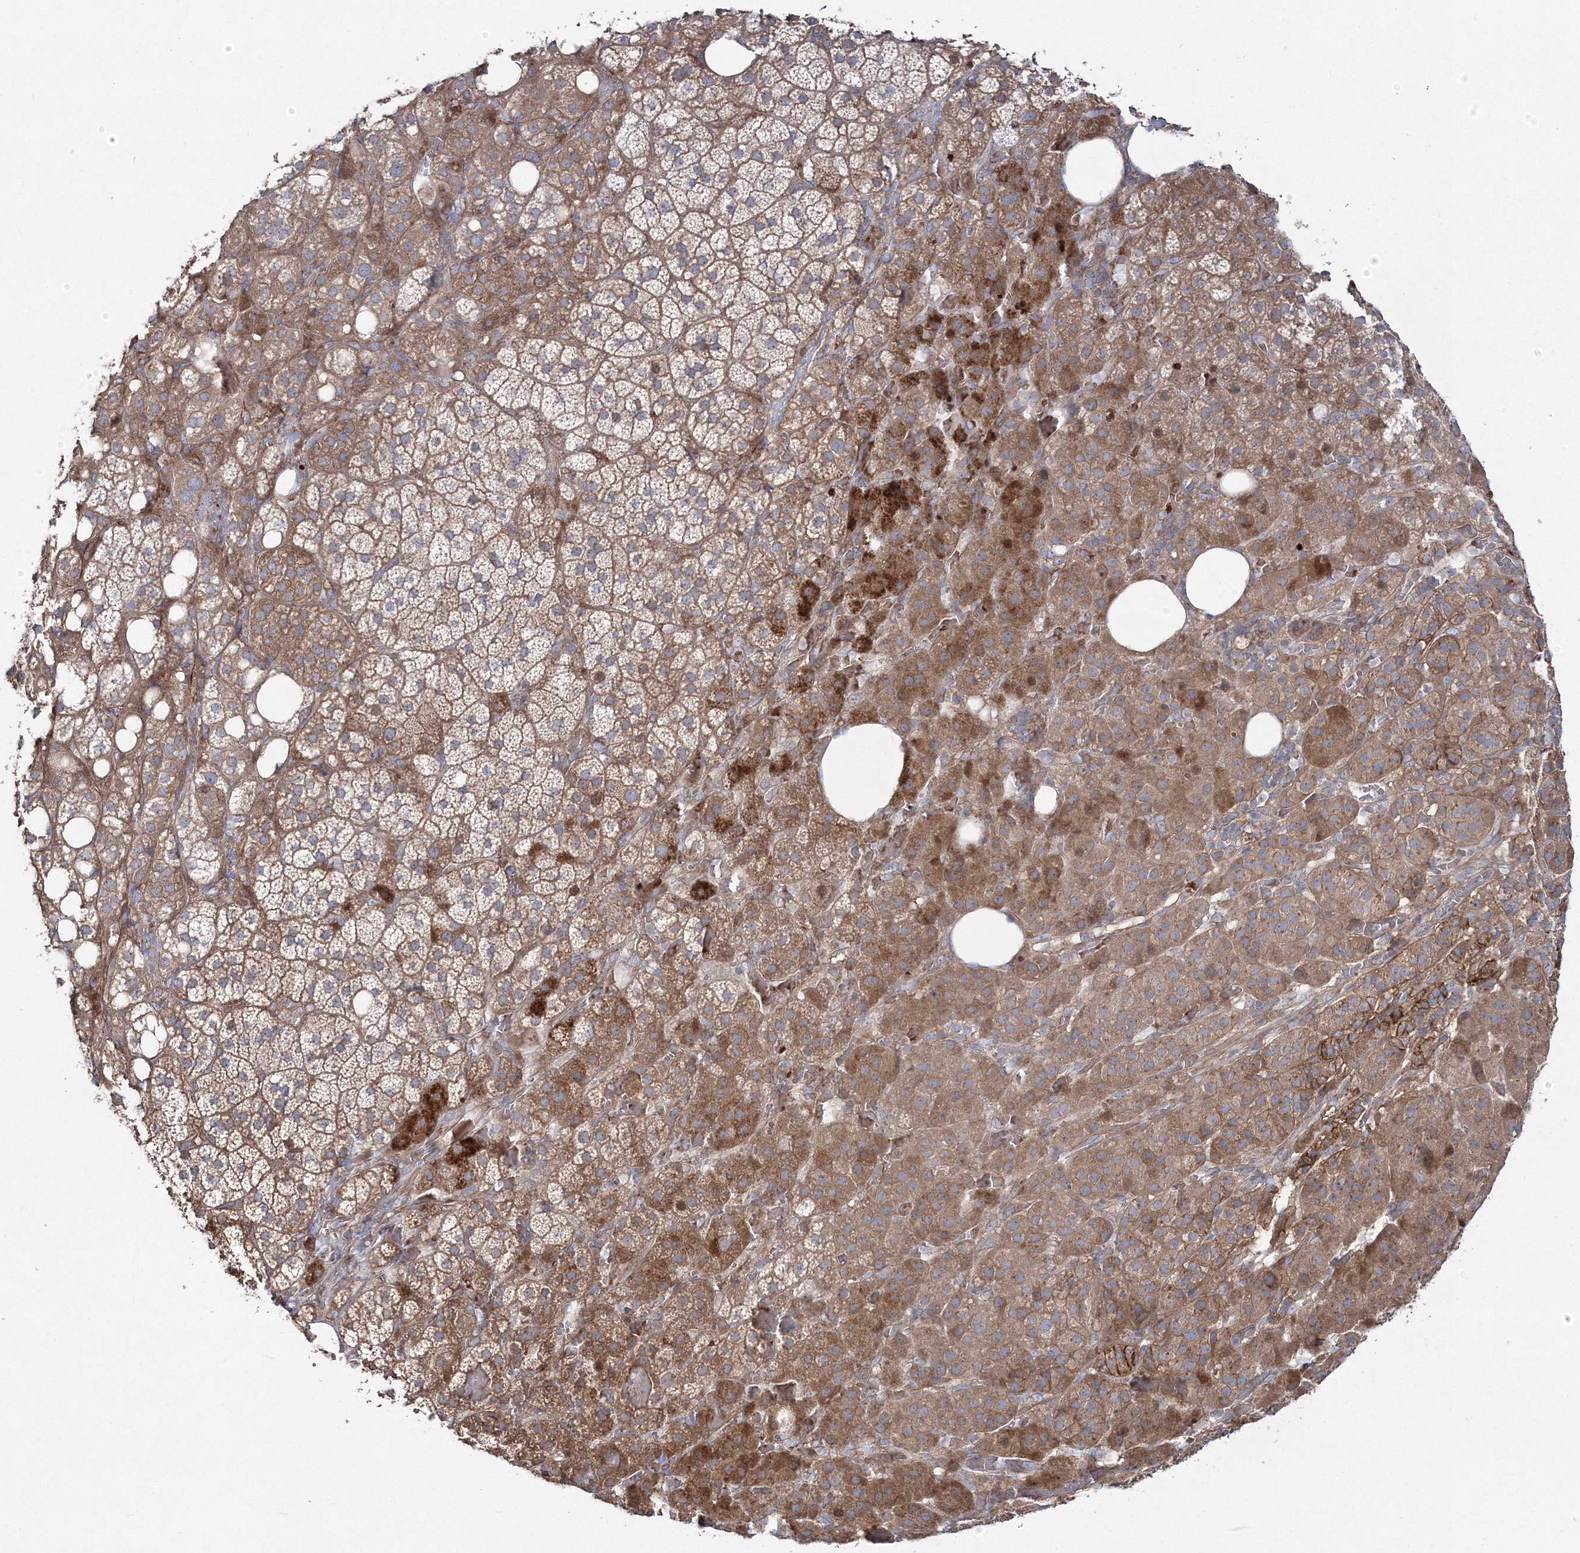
{"staining": {"intensity": "moderate", "quantity": "<25%", "location": "nuclear"}, "tissue": "adrenal gland", "cell_type": "Glandular cells", "image_type": "normal", "snomed": [{"axis": "morphology", "description": "Normal tissue, NOS"}, {"axis": "topography", "description": "Adrenal gland"}], "caption": "Protein analysis of unremarkable adrenal gland shows moderate nuclear positivity in about <25% of glandular cells.", "gene": "ZSWIM6", "patient": {"sex": "female", "age": 59}}